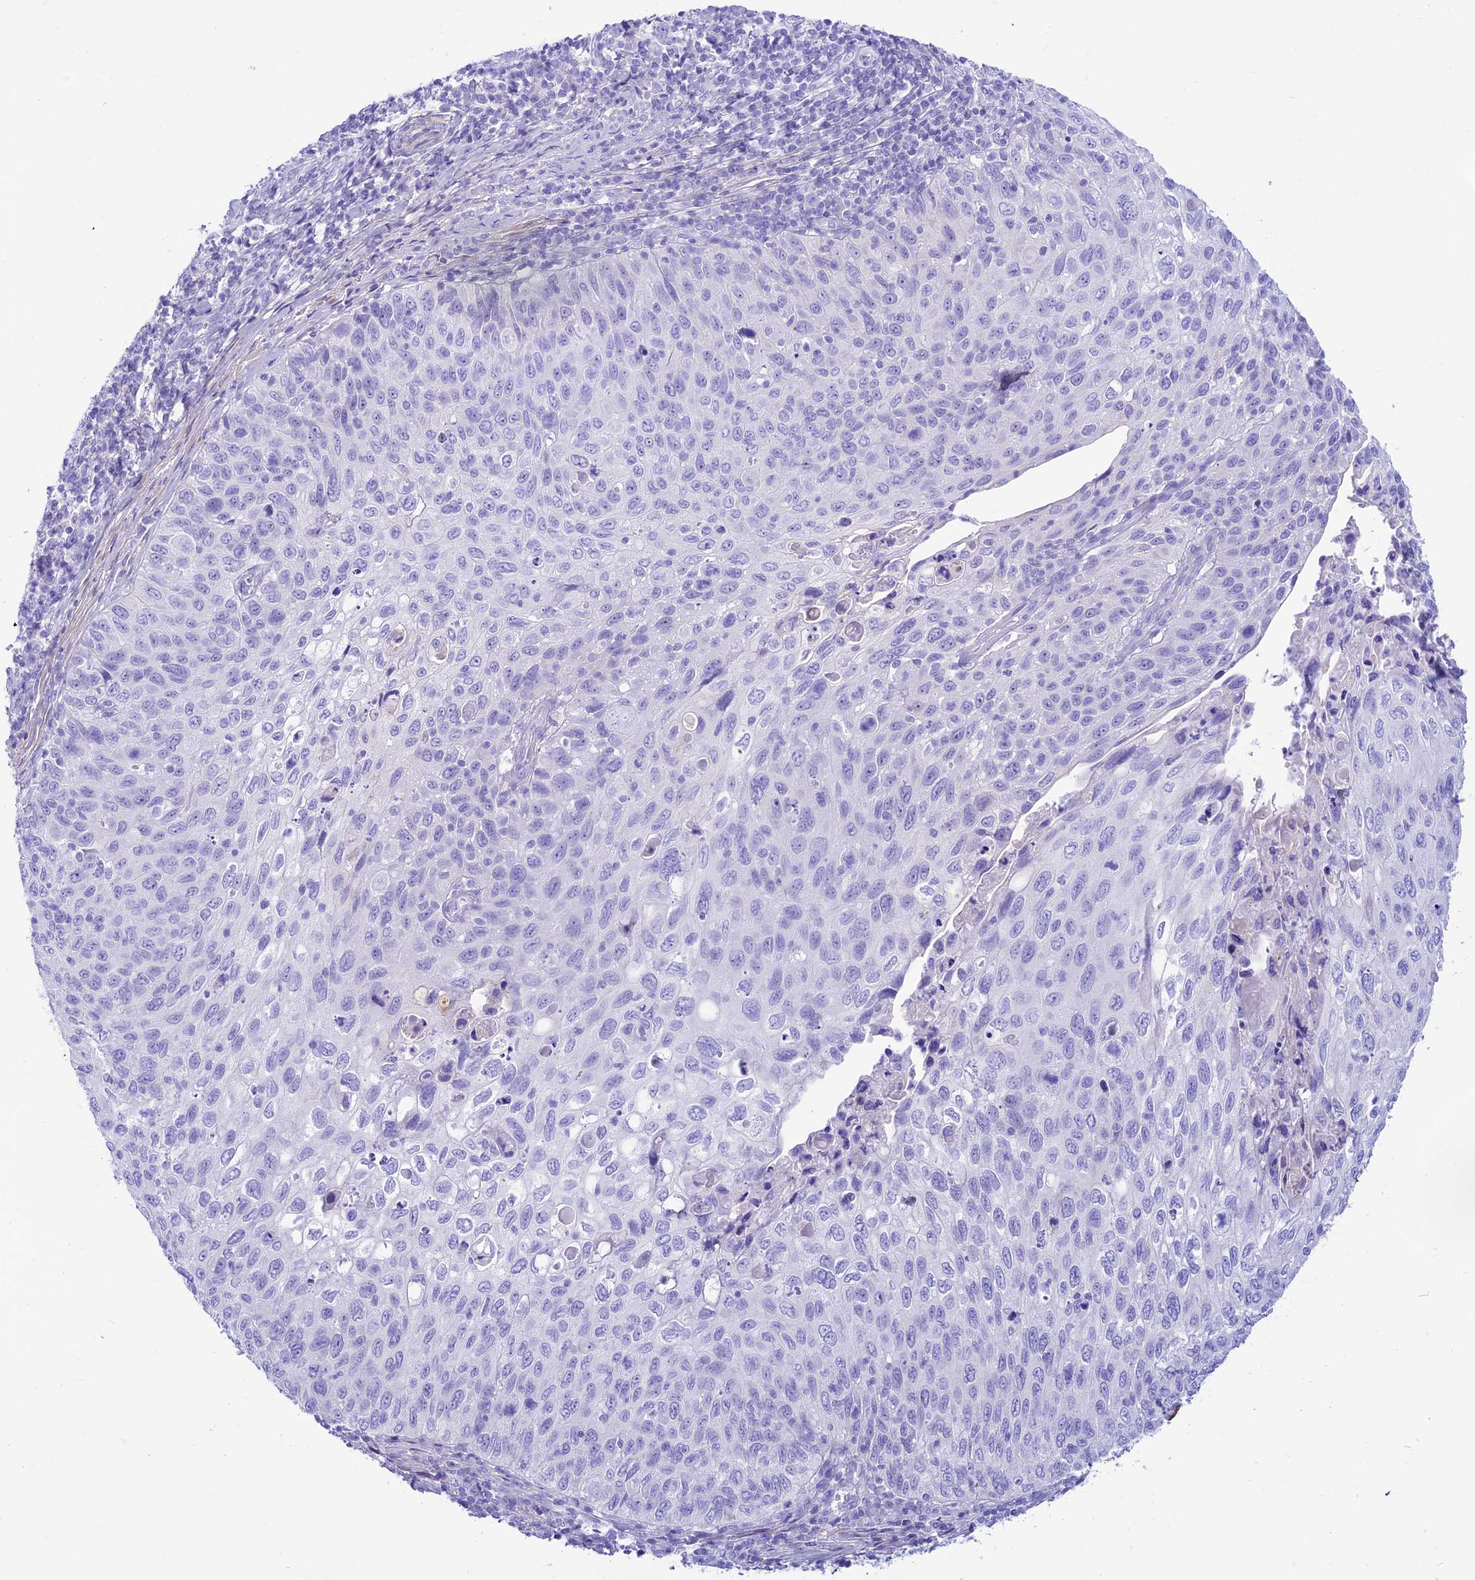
{"staining": {"intensity": "negative", "quantity": "none", "location": "none"}, "tissue": "cervical cancer", "cell_type": "Tumor cells", "image_type": "cancer", "snomed": [{"axis": "morphology", "description": "Squamous cell carcinoma, NOS"}, {"axis": "topography", "description": "Cervix"}], "caption": "Photomicrograph shows no protein positivity in tumor cells of cervical cancer (squamous cell carcinoma) tissue.", "gene": "PRNP", "patient": {"sex": "female", "age": 70}}